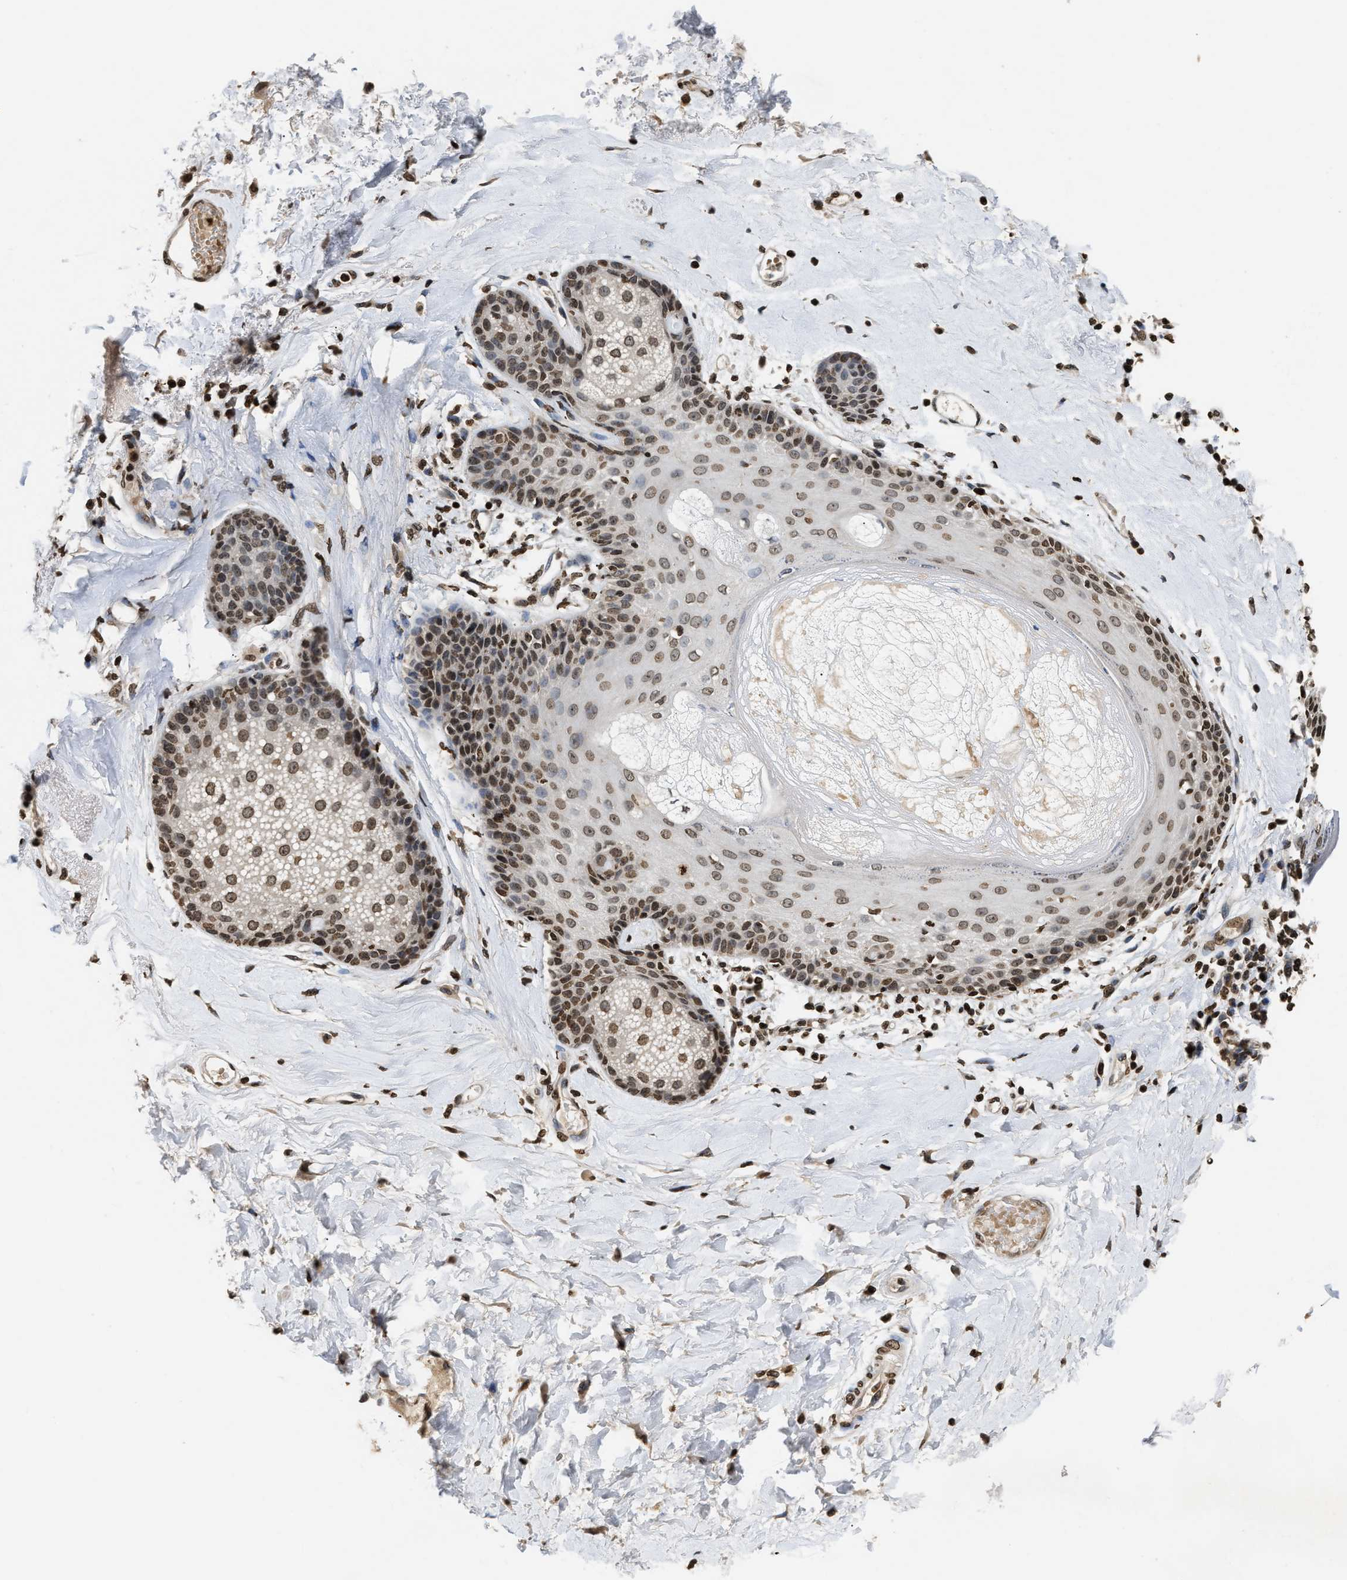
{"staining": {"intensity": "moderate", "quantity": ">75%", "location": "nuclear"}, "tissue": "skin", "cell_type": "Epidermal cells", "image_type": "normal", "snomed": [{"axis": "morphology", "description": "Normal tissue, NOS"}, {"axis": "topography", "description": "Anal"}], "caption": "Protein analysis of unremarkable skin demonstrates moderate nuclear expression in about >75% of epidermal cells.", "gene": "DNASE1L3", "patient": {"sex": "male", "age": 69}}